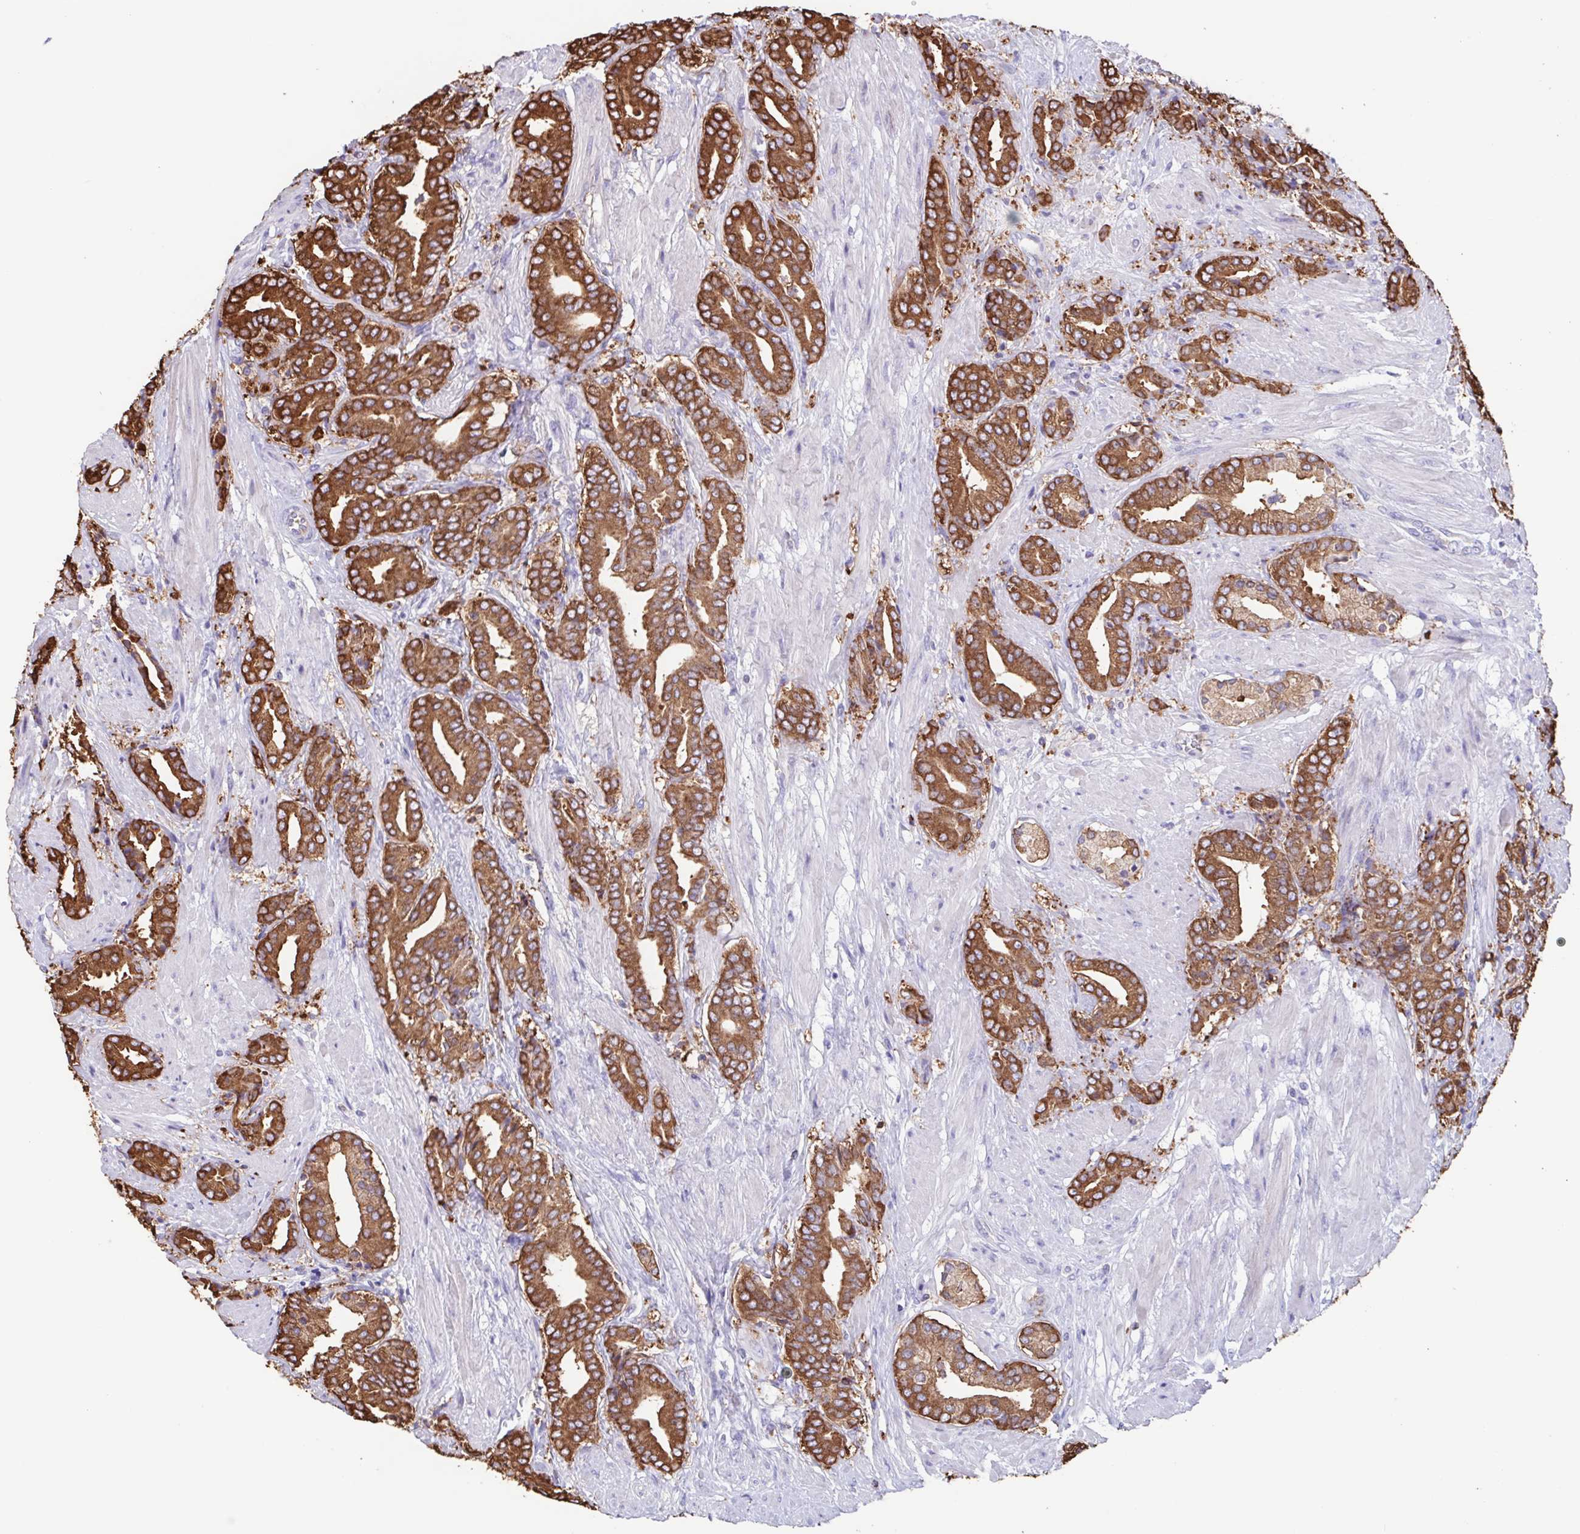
{"staining": {"intensity": "strong", "quantity": ">75%", "location": "cytoplasmic/membranous"}, "tissue": "prostate cancer", "cell_type": "Tumor cells", "image_type": "cancer", "snomed": [{"axis": "morphology", "description": "Adenocarcinoma, High grade"}, {"axis": "topography", "description": "Prostate"}], "caption": "Strong cytoplasmic/membranous expression is appreciated in about >75% of tumor cells in high-grade adenocarcinoma (prostate).", "gene": "TPD52", "patient": {"sex": "male", "age": 56}}